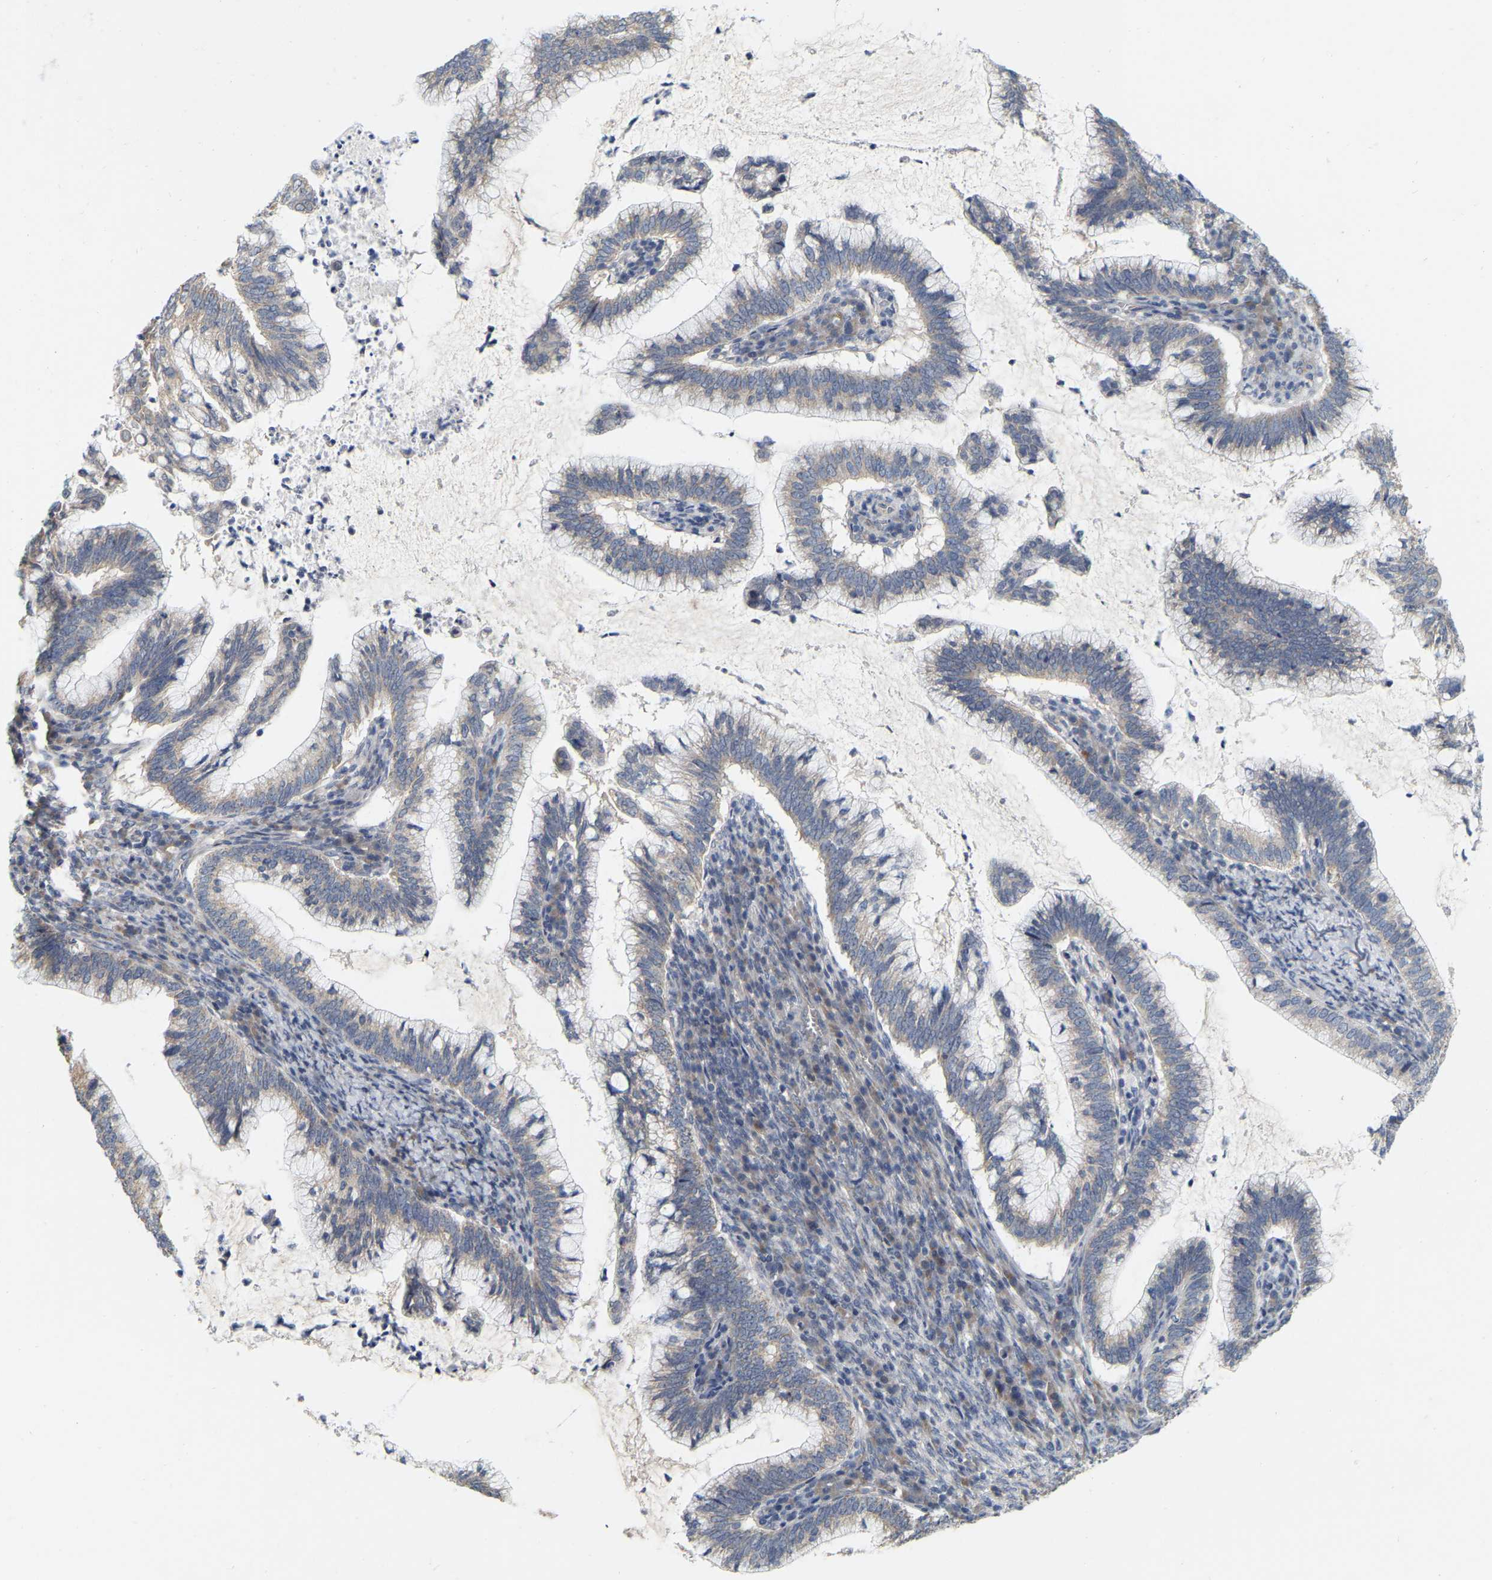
{"staining": {"intensity": "weak", "quantity": "<25%", "location": "cytoplasmic/membranous"}, "tissue": "cervical cancer", "cell_type": "Tumor cells", "image_type": "cancer", "snomed": [{"axis": "morphology", "description": "Adenocarcinoma, NOS"}, {"axis": "topography", "description": "Cervix"}], "caption": "Immunohistochemistry image of neoplastic tissue: human cervical cancer (adenocarcinoma) stained with DAB exhibits no significant protein positivity in tumor cells. (DAB (3,3'-diaminobenzidine) IHC with hematoxylin counter stain).", "gene": "SSH1", "patient": {"sex": "female", "age": 36}}